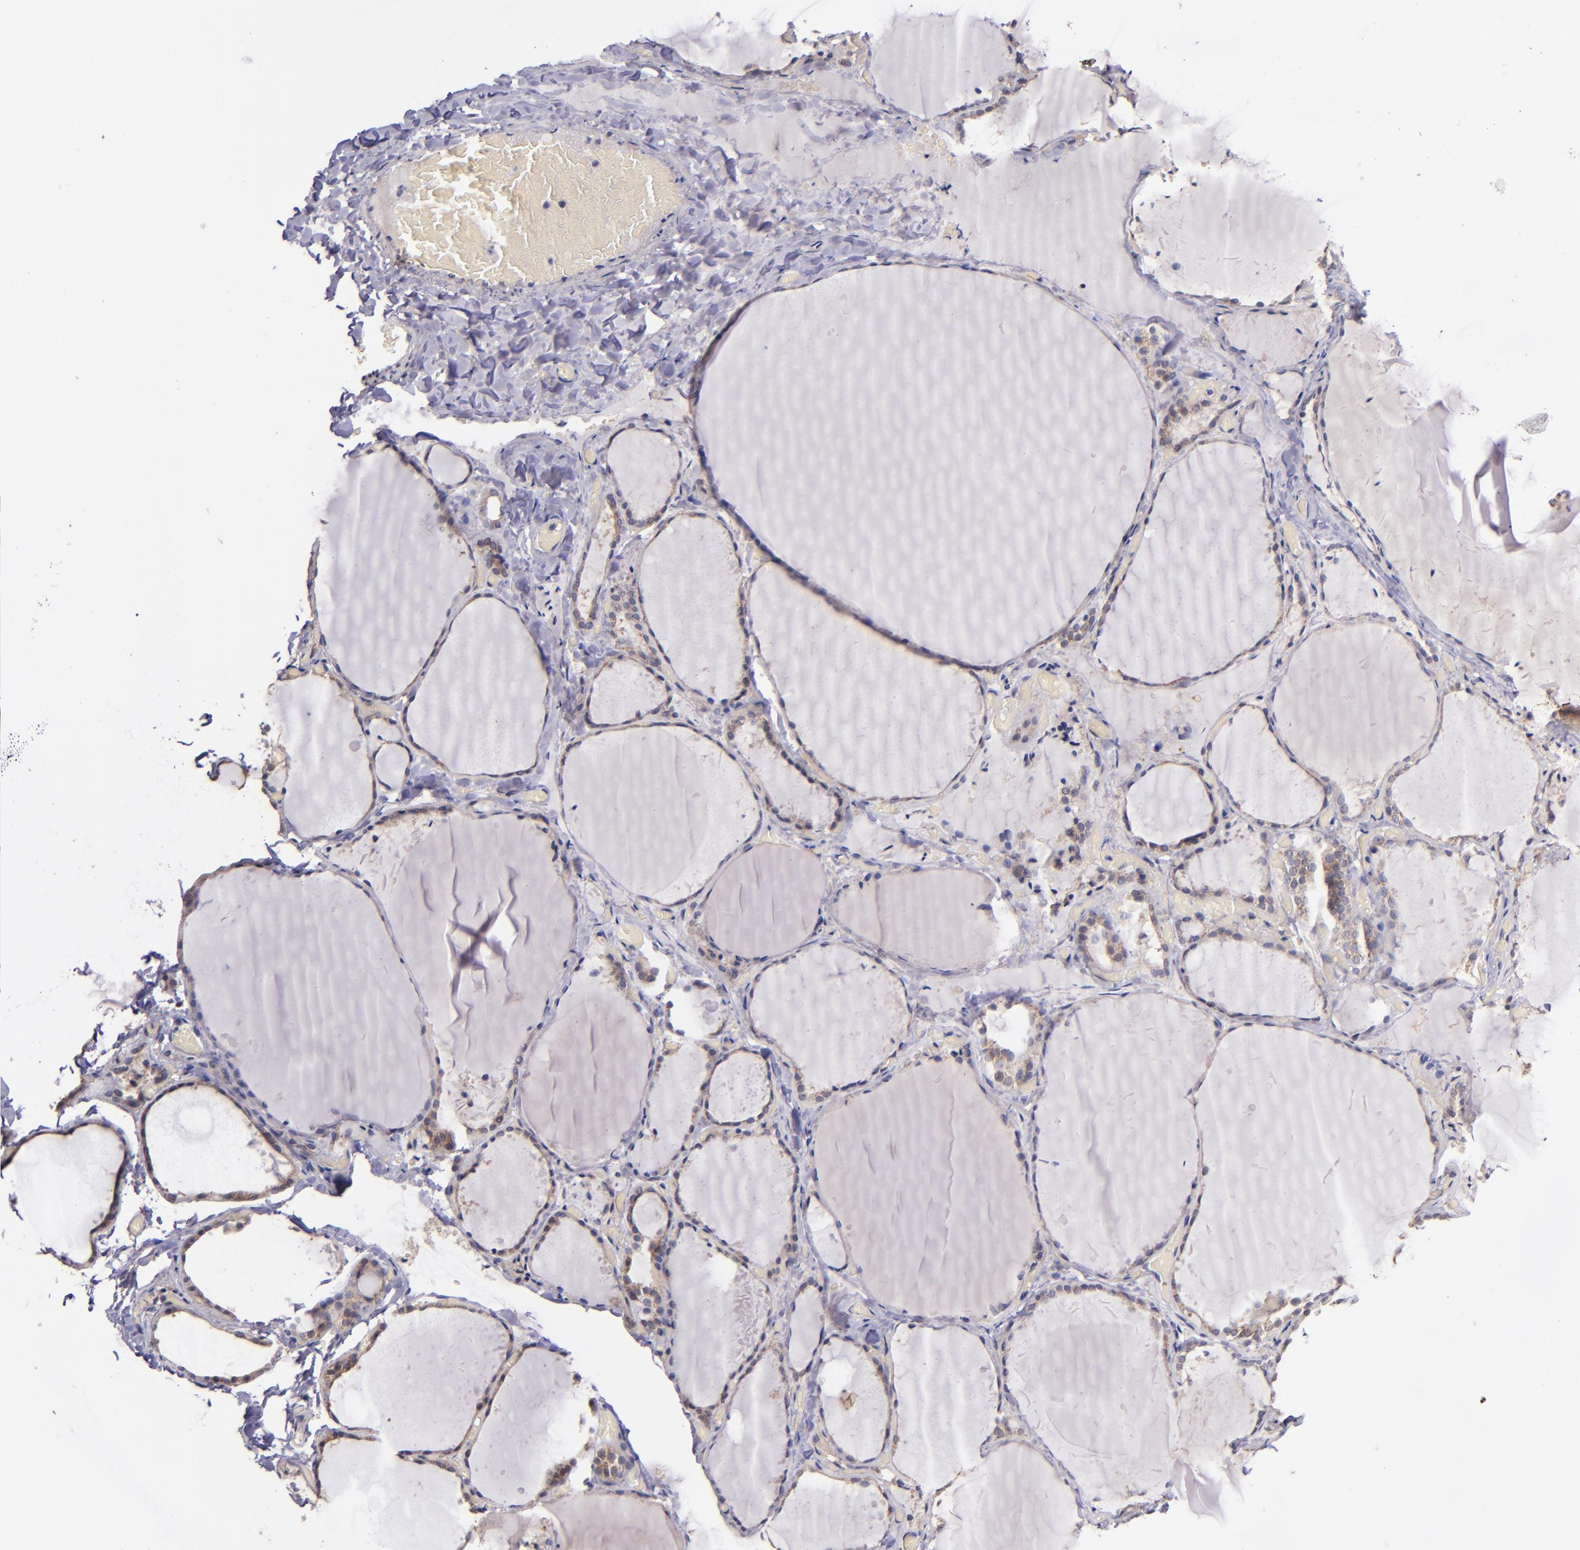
{"staining": {"intensity": "weak", "quantity": ">75%", "location": "cytoplasmic/membranous"}, "tissue": "thyroid gland", "cell_type": "Glandular cells", "image_type": "normal", "snomed": [{"axis": "morphology", "description": "Normal tissue, NOS"}, {"axis": "topography", "description": "Thyroid gland"}], "caption": "Benign thyroid gland displays weak cytoplasmic/membranous staining in about >75% of glandular cells, visualized by immunohistochemistry.", "gene": "SHC1", "patient": {"sex": "female", "age": 22}}